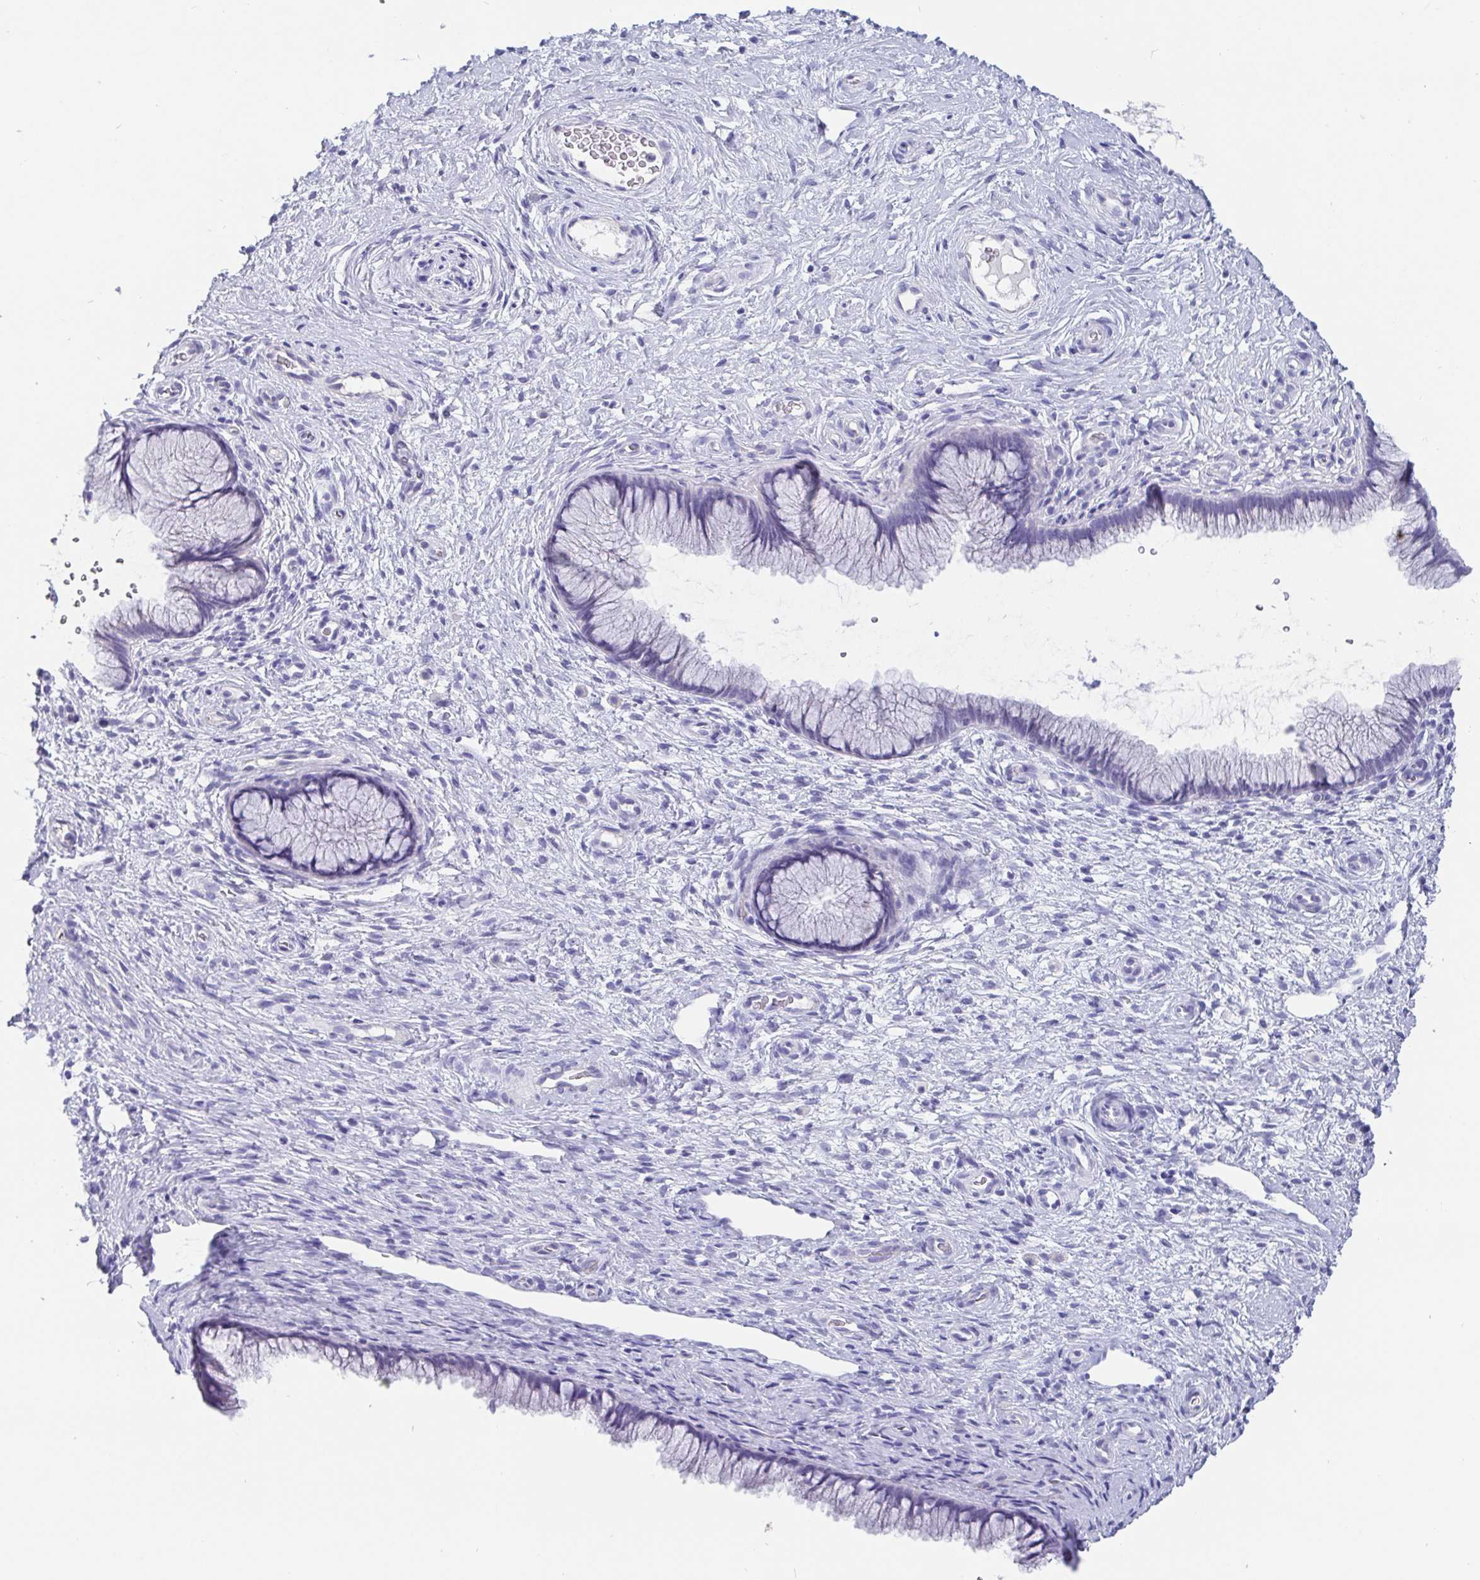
{"staining": {"intensity": "negative", "quantity": "none", "location": "none"}, "tissue": "cervix", "cell_type": "Glandular cells", "image_type": "normal", "snomed": [{"axis": "morphology", "description": "Normal tissue, NOS"}, {"axis": "topography", "description": "Cervix"}], "caption": "DAB immunohistochemical staining of normal cervix exhibits no significant positivity in glandular cells.", "gene": "SCGN", "patient": {"sex": "female", "age": 34}}